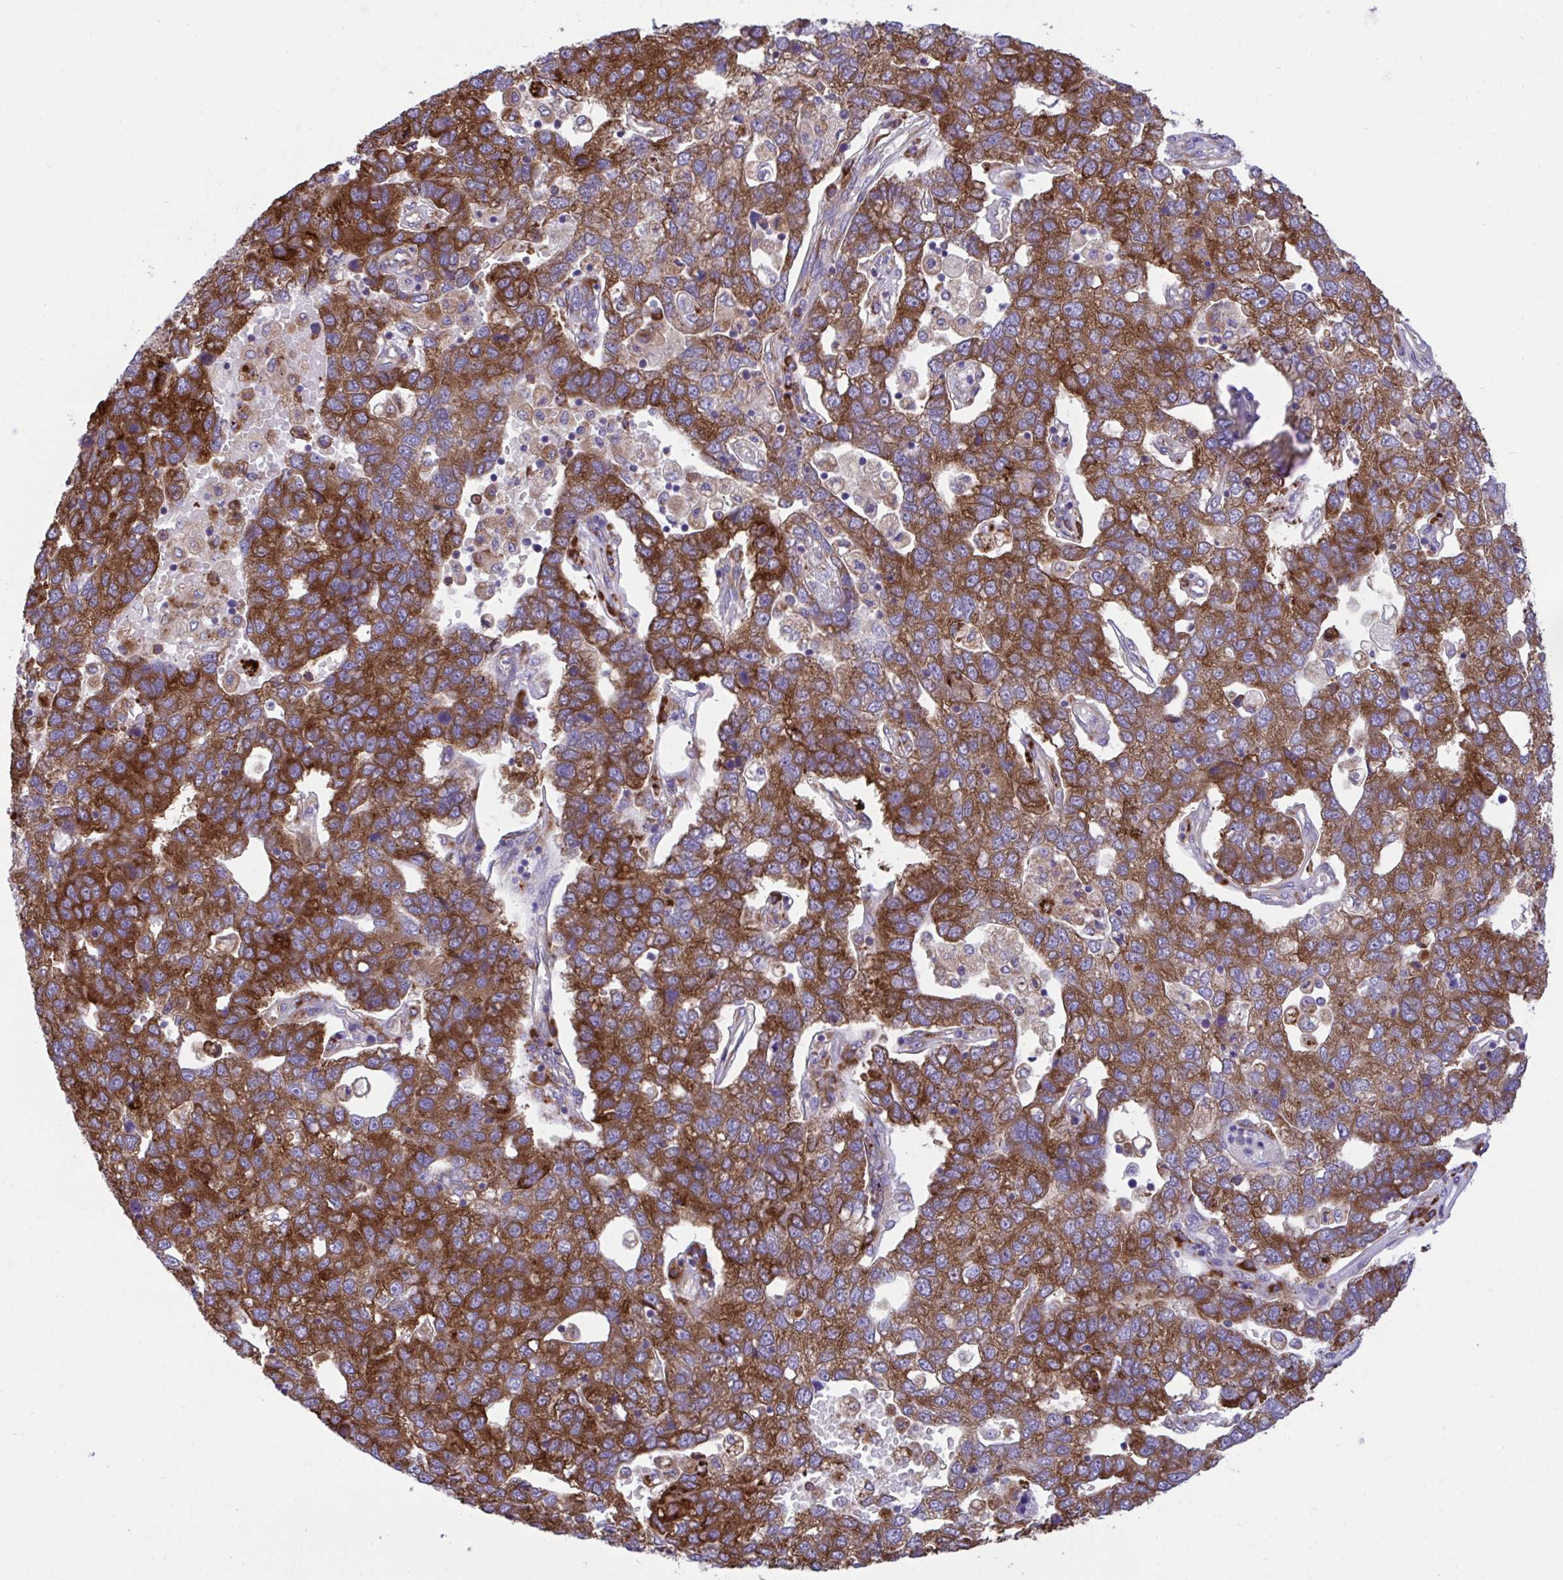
{"staining": {"intensity": "strong", "quantity": ">75%", "location": "cytoplasmic/membranous"}, "tissue": "pancreatic cancer", "cell_type": "Tumor cells", "image_type": "cancer", "snomed": [{"axis": "morphology", "description": "Adenocarcinoma, NOS"}, {"axis": "topography", "description": "Pancreas"}], "caption": "Immunohistochemical staining of pancreatic cancer displays high levels of strong cytoplasmic/membranous protein expression in approximately >75% of tumor cells.", "gene": "RPS15", "patient": {"sex": "female", "age": 61}}